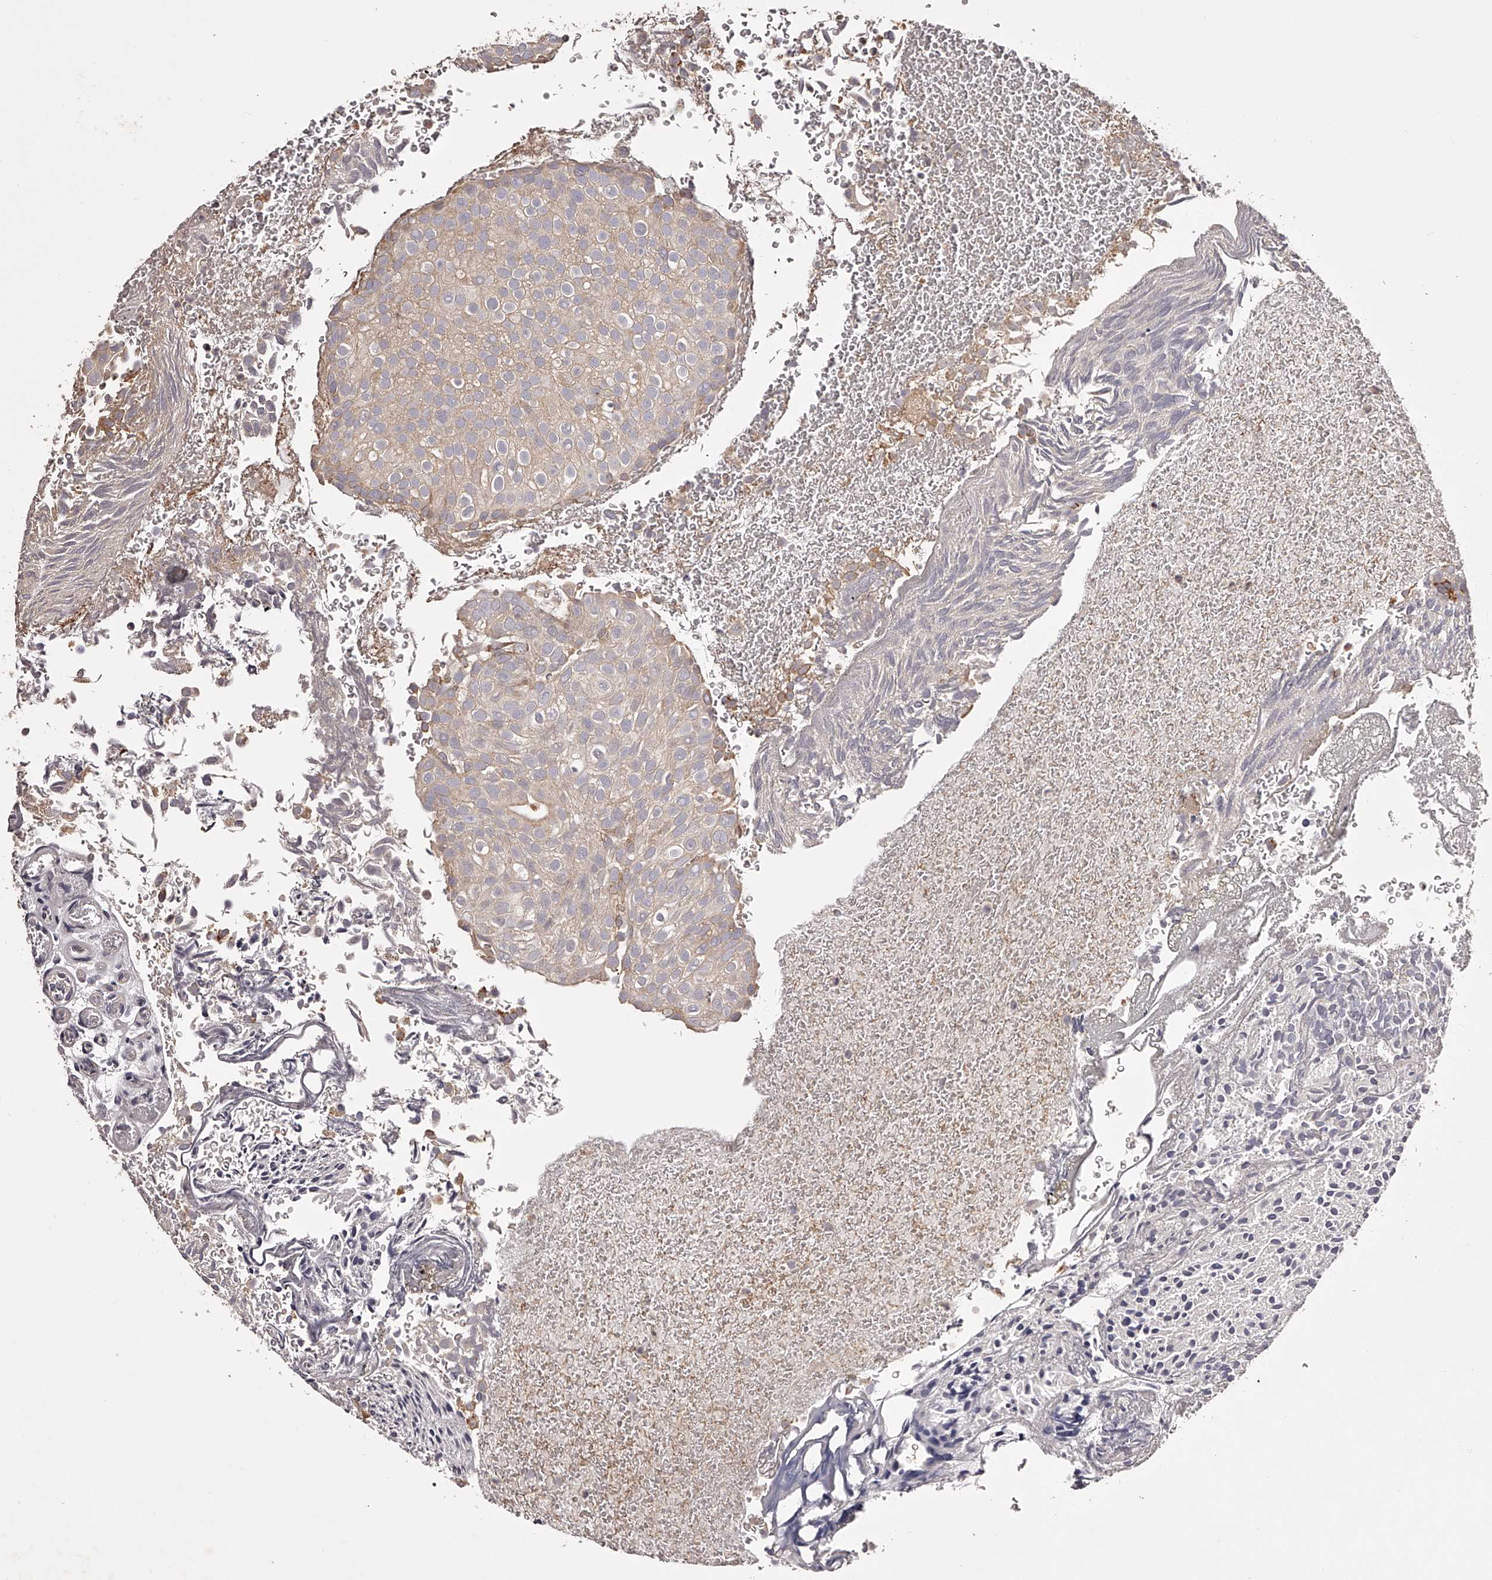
{"staining": {"intensity": "weak", "quantity": "25%-75%", "location": "cytoplasmic/membranous"}, "tissue": "urothelial cancer", "cell_type": "Tumor cells", "image_type": "cancer", "snomed": [{"axis": "morphology", "description": "Urothelial carcinoma, Low grade"}, {"axis": "topography", "description": "Urinary bladder"}], "caption": "Weak cytoplasmic/membranous positivity for a protein is appreciated in about 25%-75% of tumor cells of urothelial cancer using immunohistochemistry (IHC).", "gene": "ODF2L", "patient": {"sex": "male", "age": 78}}